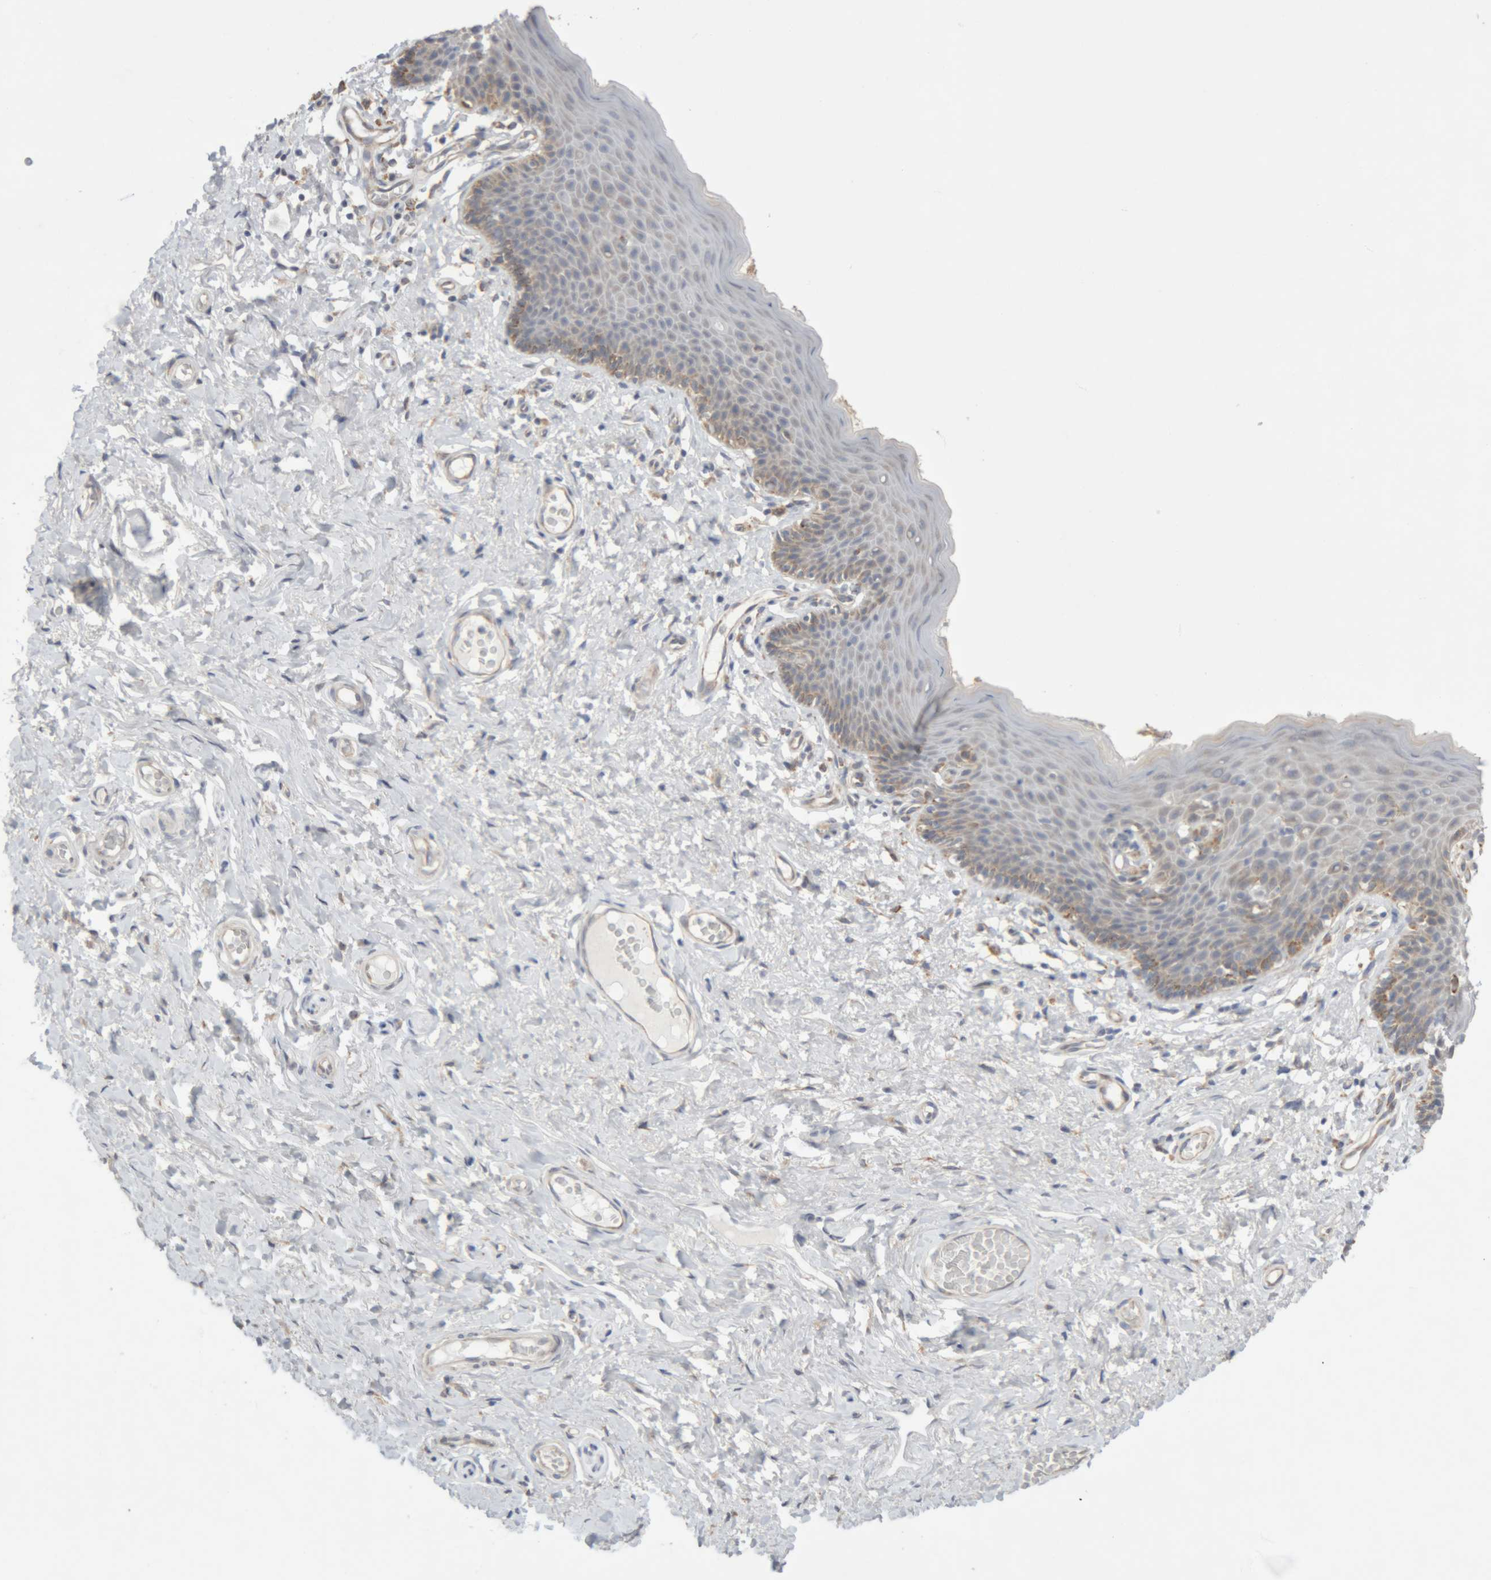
{"staining": {"intensity": "weak", "quantity": "25%-75%", "location": "cytoplasmic/membranous"}, "tissue": "skin", "cell_type": "Epidermal cells", "image_type": "normal", "snomed": [{"axis": "morphology", "description": "Normal tissue, NOS"}, {"axis": "topography", "description": "Vulva"}], "caption": "Weak cytoplasmic/membranous positivity for a protein is identified in about 25%-75% of epidermal cells of normal skin using immunohistochemistry (IHC).", "gene": "RPN2", "patient": {"sex": "female", "age": 66}}